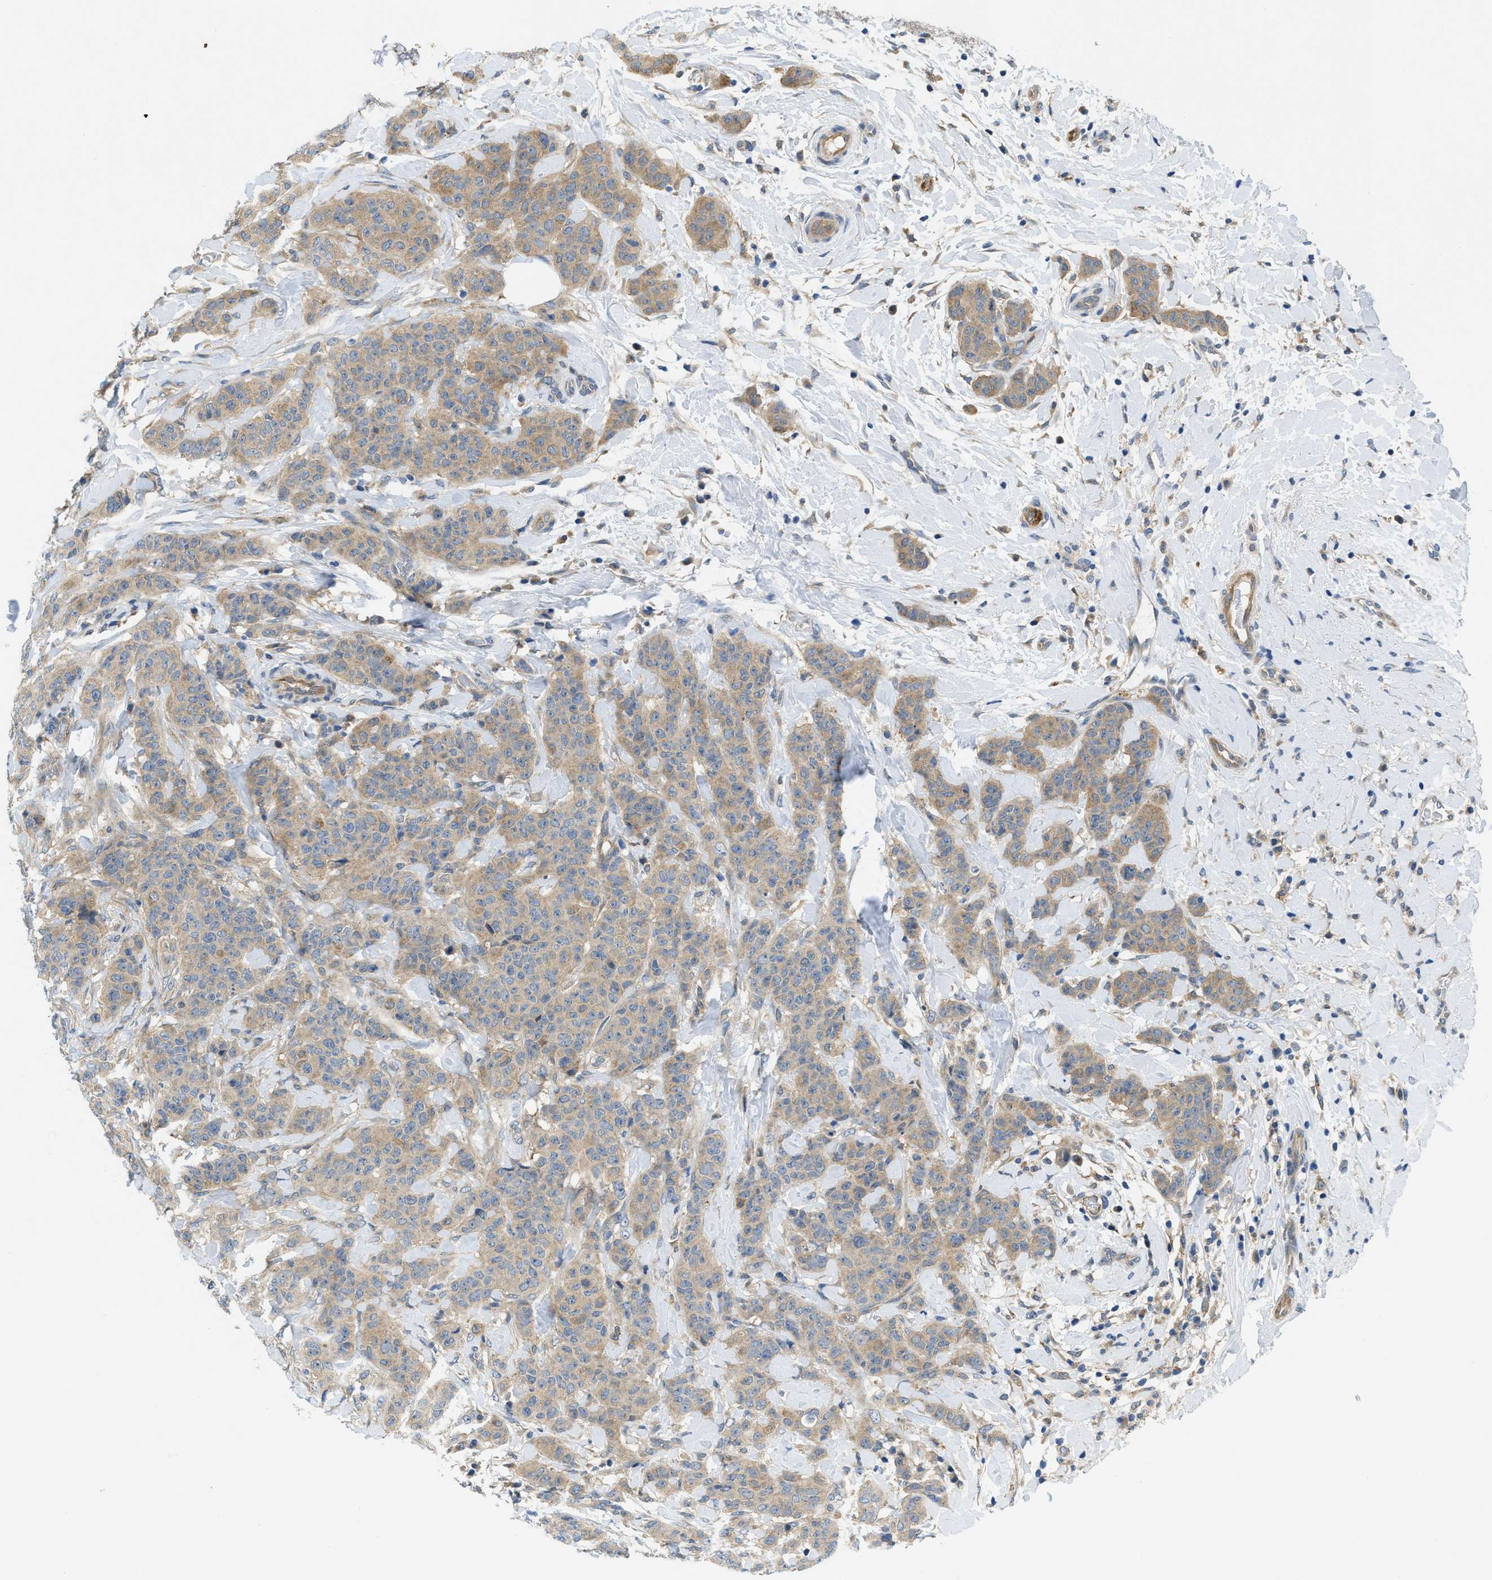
{"staining": {"intensity": "weak", "quantity": ">75%", "location": "cytoplasmic/membranous"}, "tissue": "breast cancer", "cell_type": "Tumor cells", "image_type": "cancer", "snomed": [{"axis": "morphology", "description": "Normal tissue, NOS"}, {"axis": "morphology", "description": "Duct carcinoma"}, {"axis": "topography", "description": "Breast"}], "caption": "Immunohistochemistry (IHC) (DAB (3,3'-diaminobenzidine)) staining of human breast cancer (invasive ductal carcinoma) exhibits weak cytoplasmic/membranous protein expression in about >75% of tumor cells.", "gene": "RIPK2", "patient": {"sex": "female", "age": 40}}